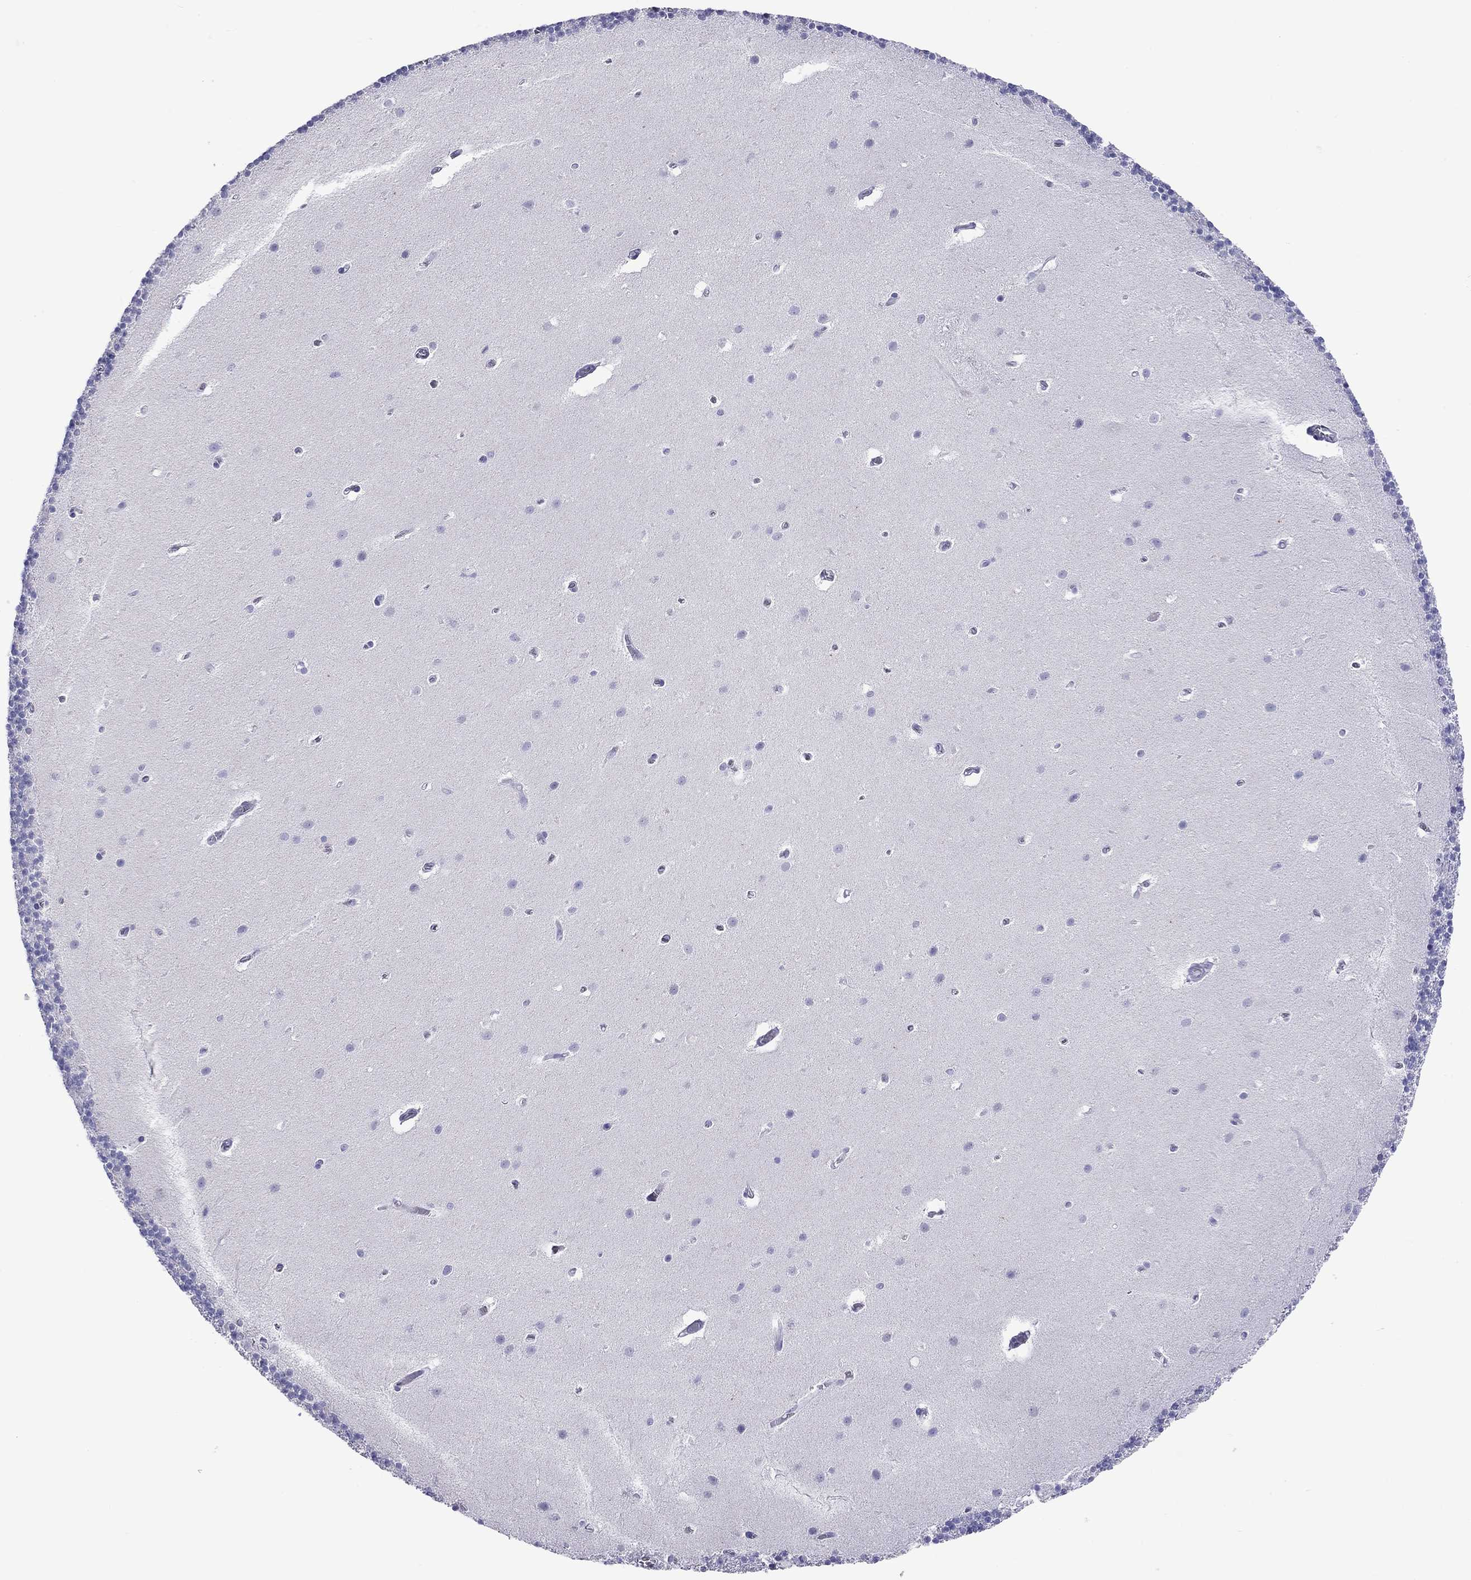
{"staining": {"intensity": "negative", "quantity": "none", "location": "none"}, "tissue": "cerebellum", "cell_type": "Cells in granular layer", "image_type": "normal", "snomed": [{"axis": "morphology", "description": "Normal tissue, NOS"}, {"axis": "topography", "description": "Cerebellum"}], "caption": "An immunohistochemistry (IHC) histopathology image of benign cerebellum is shown. There is no staining in cells in granular layer of cerebellum.", "gene": "ARMC12", "patient": {"sex": "male", "age": 70}}